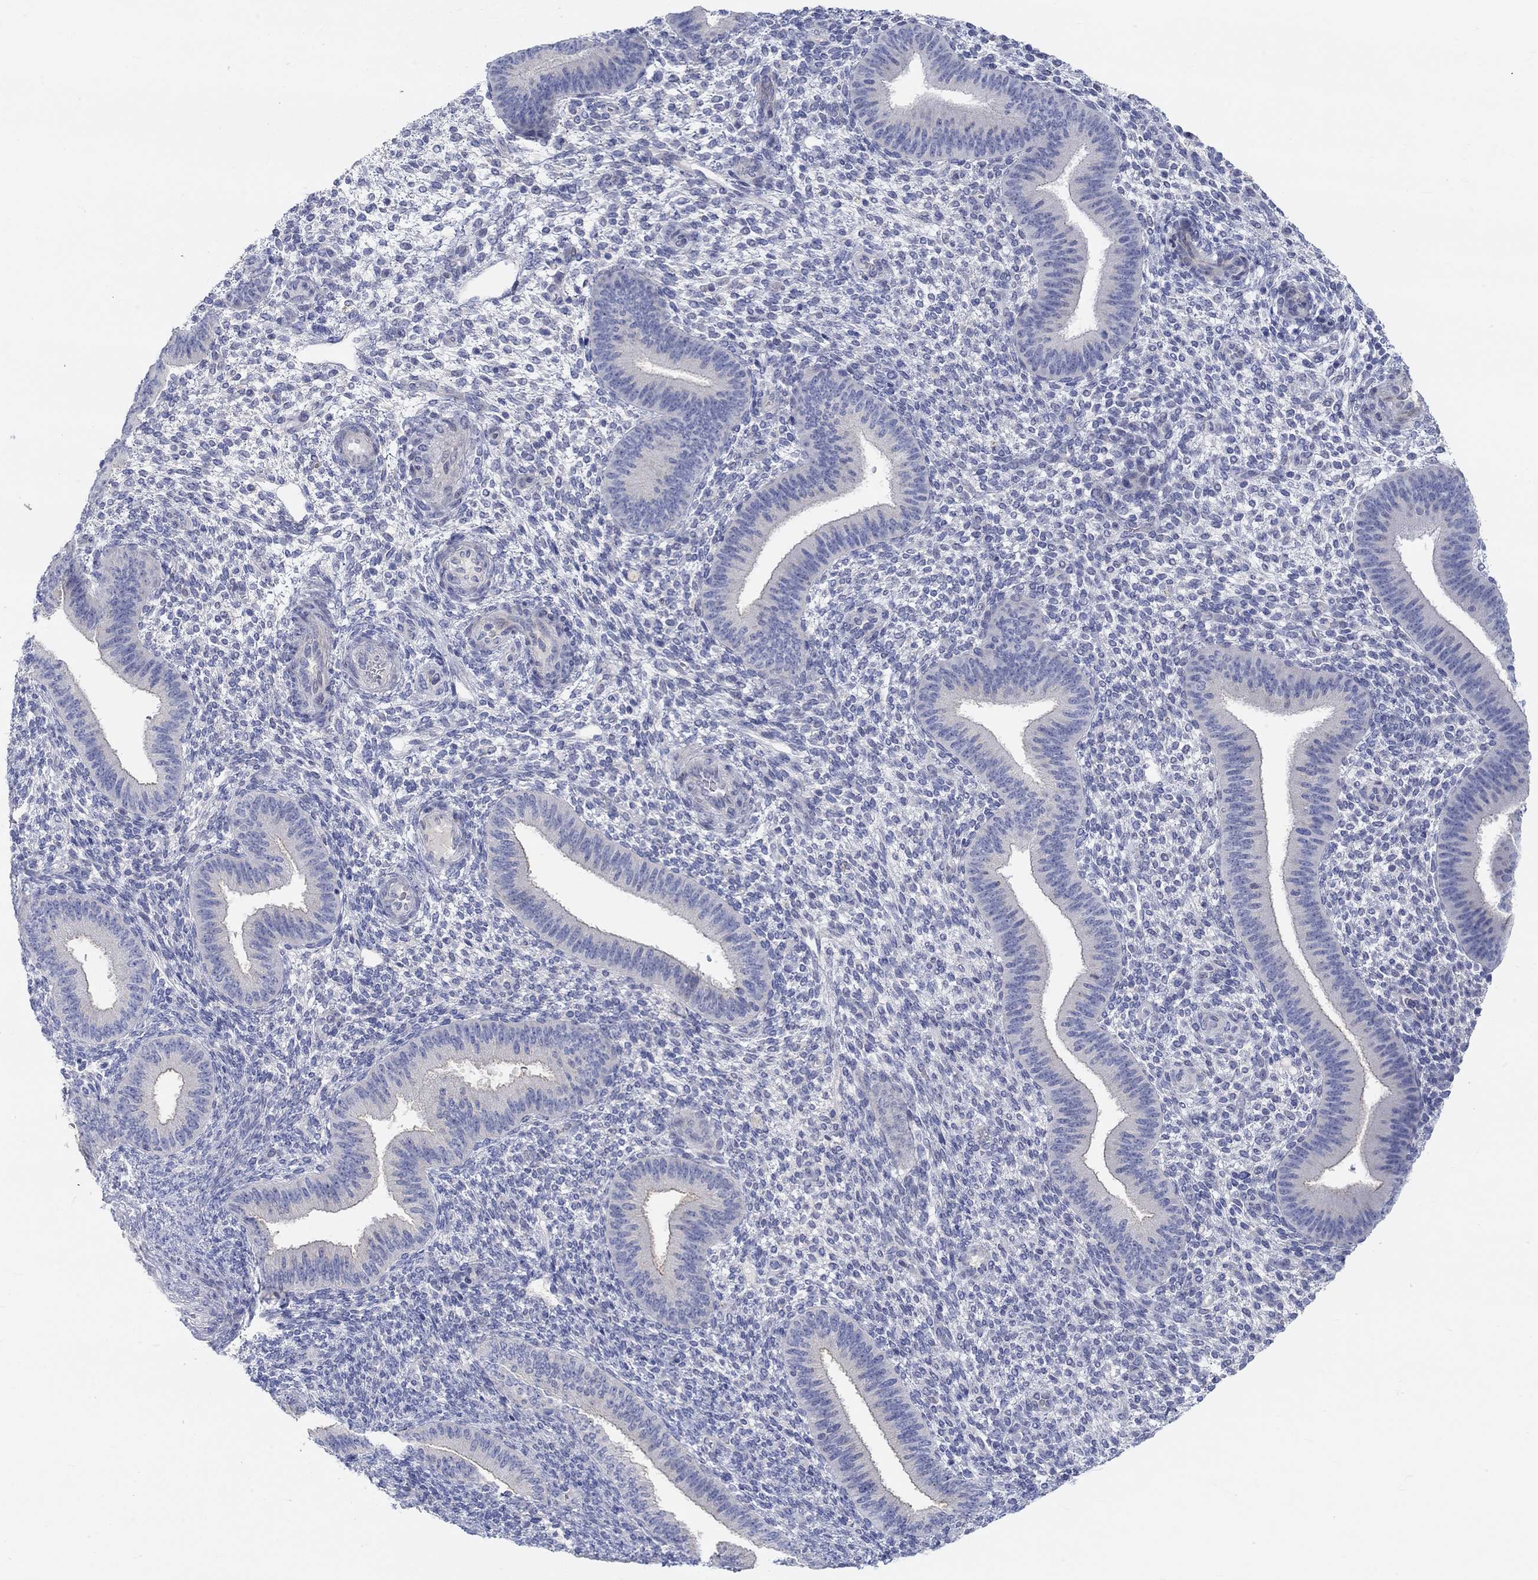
{"staining": {"intensity": "negative", "quantity": "none", "location": "none"}, "tissue": "endometrium", "cell_type": "Cells in endometrial stroma", "image_type": "normal", "snomed": [{"axis": "morphology", "description": "Normal tissue, NOS"}, {"axis": "topography", "description": "Endometrium"}], "caption": "Protein analysis of normal endometrium exhibits no significant staining in cells in endometrial stroma.", "gene": "NAV3", "patient": {"sex": "female", "age": 39}}